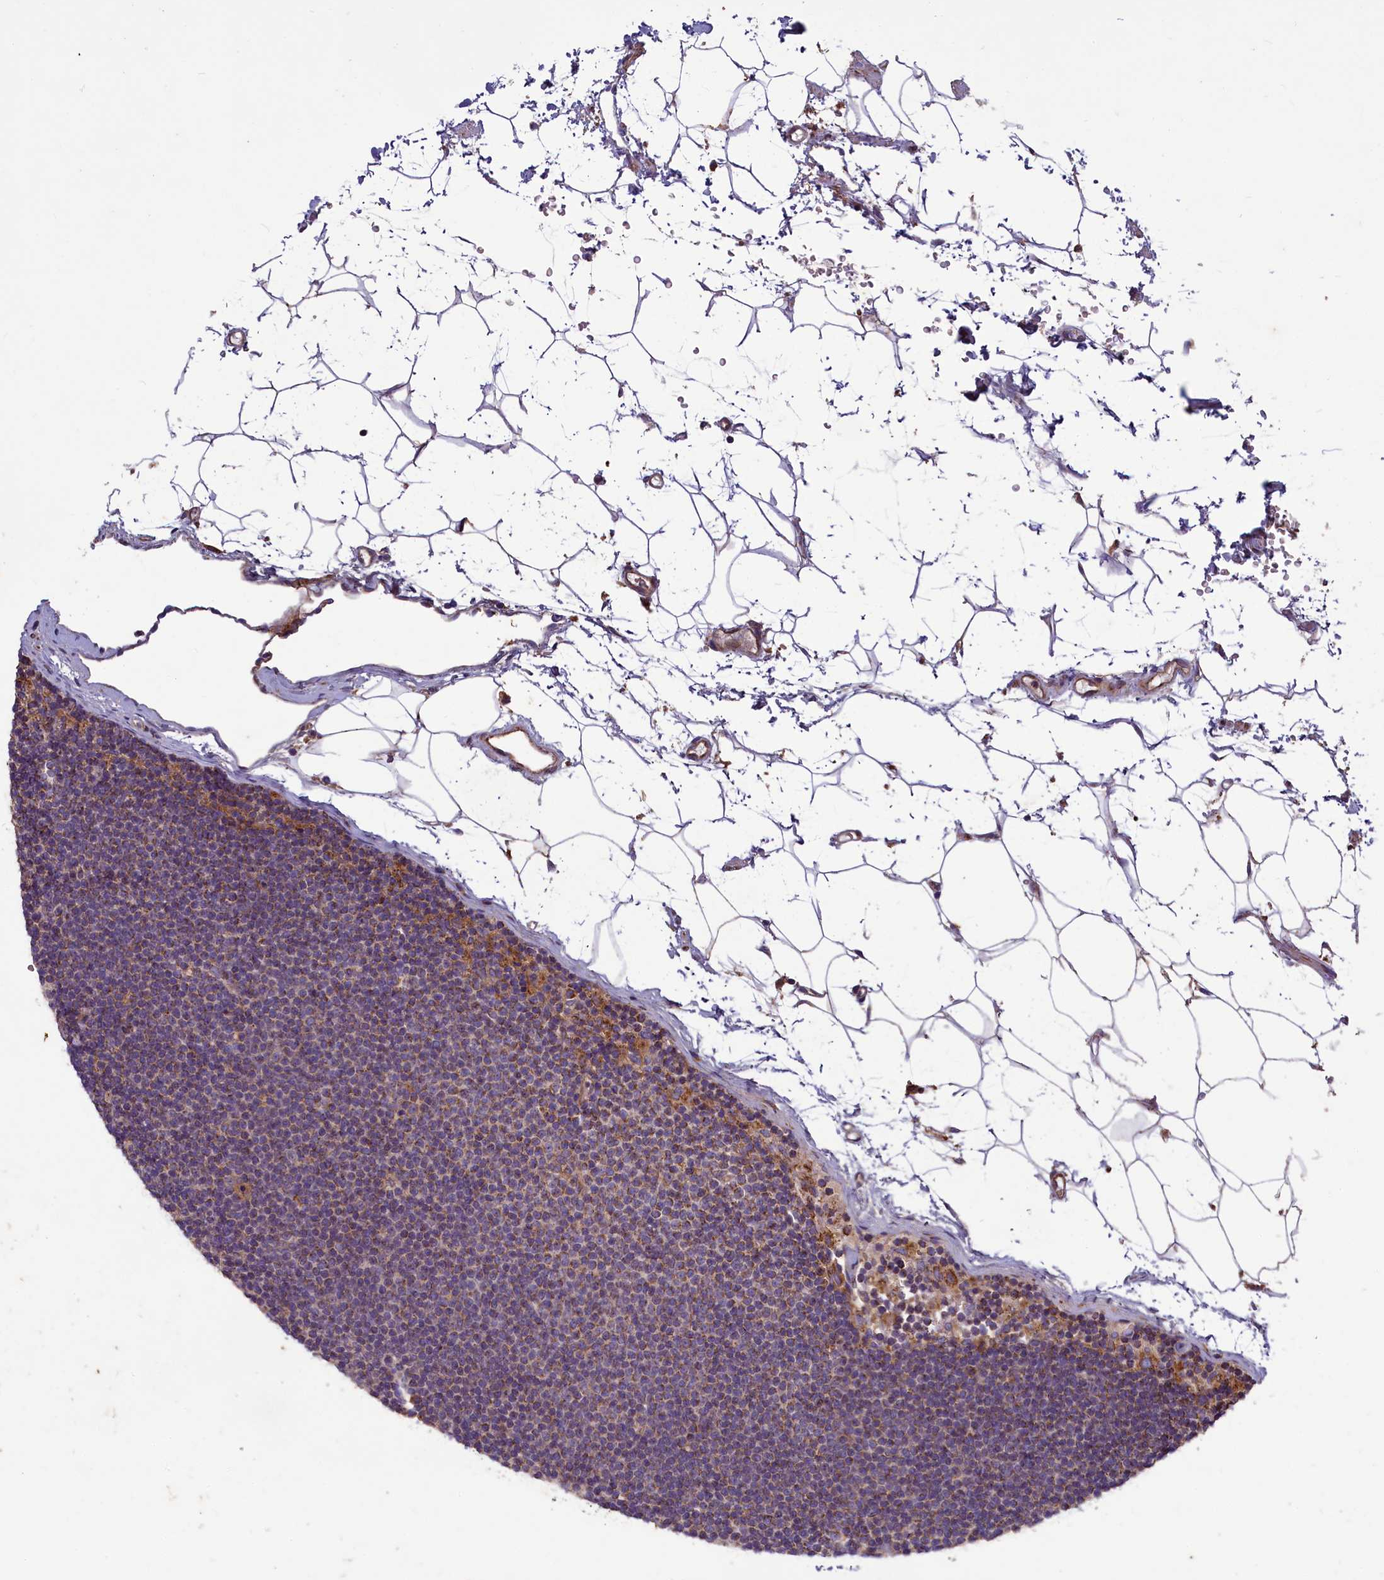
{"staining": {"intensity": "weak", "quantity": "25%-75%", "location": "cytoplasmic/membranous"}, "tissue": "lymphoma", "cell_type": "Tumor cells", "image_type": "cancer", "snomed": [{"axis": "morphology", "description": "Malignant lymphoma, non-Hodgkin's type, Low grade"}, {"axis": "topography", "description": "Lymph node"}], "caption": "Immunohistochemical staining of lymphoma reveals low levels of weak cytoplasmic/membranous positivity in approximately 25%-75% of tumor cells. (IHC, brightfield microscopy, high magnification).", "gene": "ACAD8", "patient": {"sex": "female", "age": 53}}